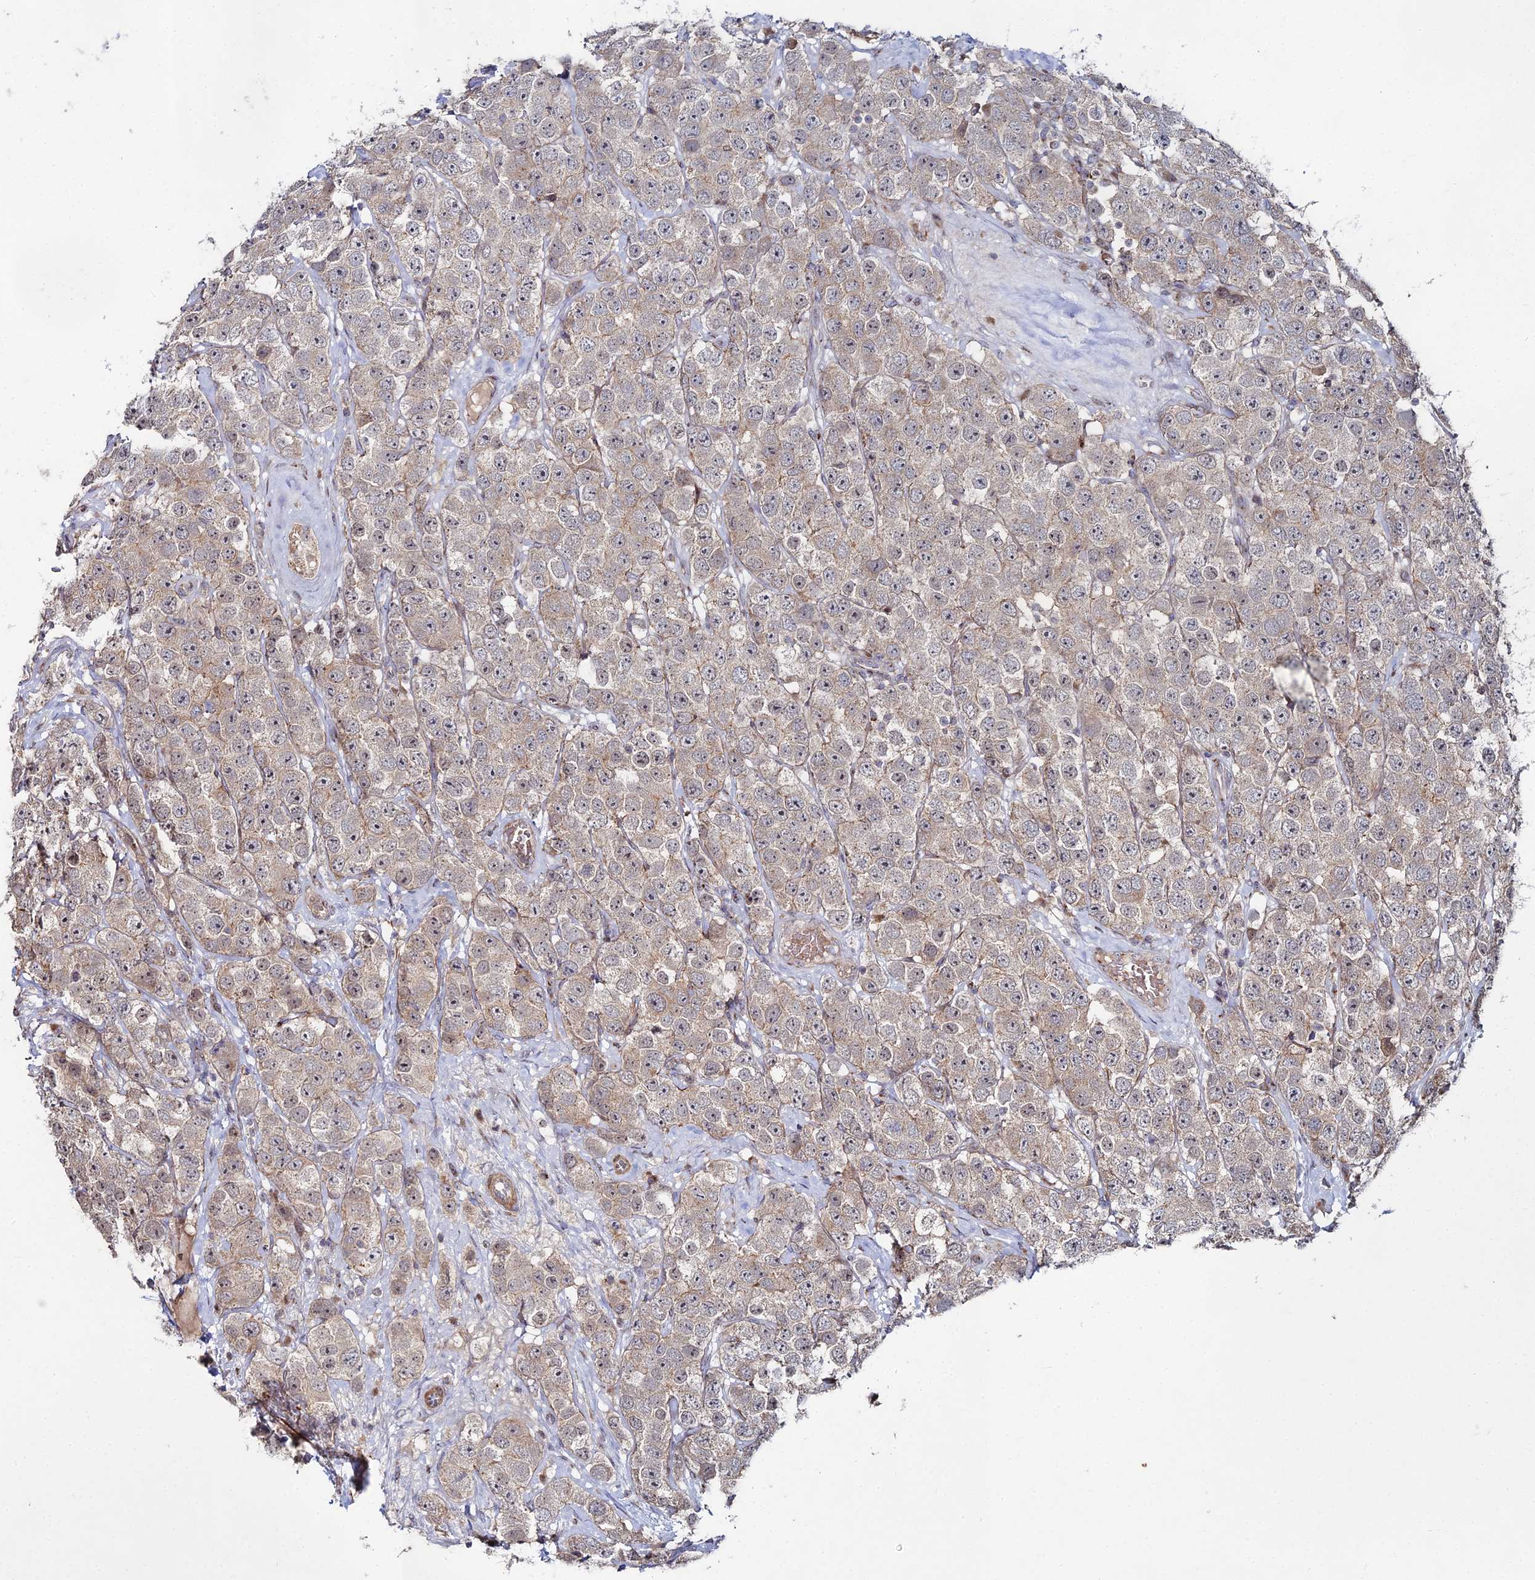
{"staining": {"intensity": "weak", "quantity": "<25%", "location": "cytoplasmic/membranous"}, "tissue": "testis cancer", "cell_type": "Tumor cells", "image_type": "cancer", "snomed": [{"axis": "morphology", "description": "Seminoma, NOS"}, {"axis": "topography", "description": "Testis"}], "caption": "The photomicrograph displays no significant expression in tumor cells of testis cancer (seminoma).", "gene": "SGMS1", "patient": {"sex": "male", "age": 28}}